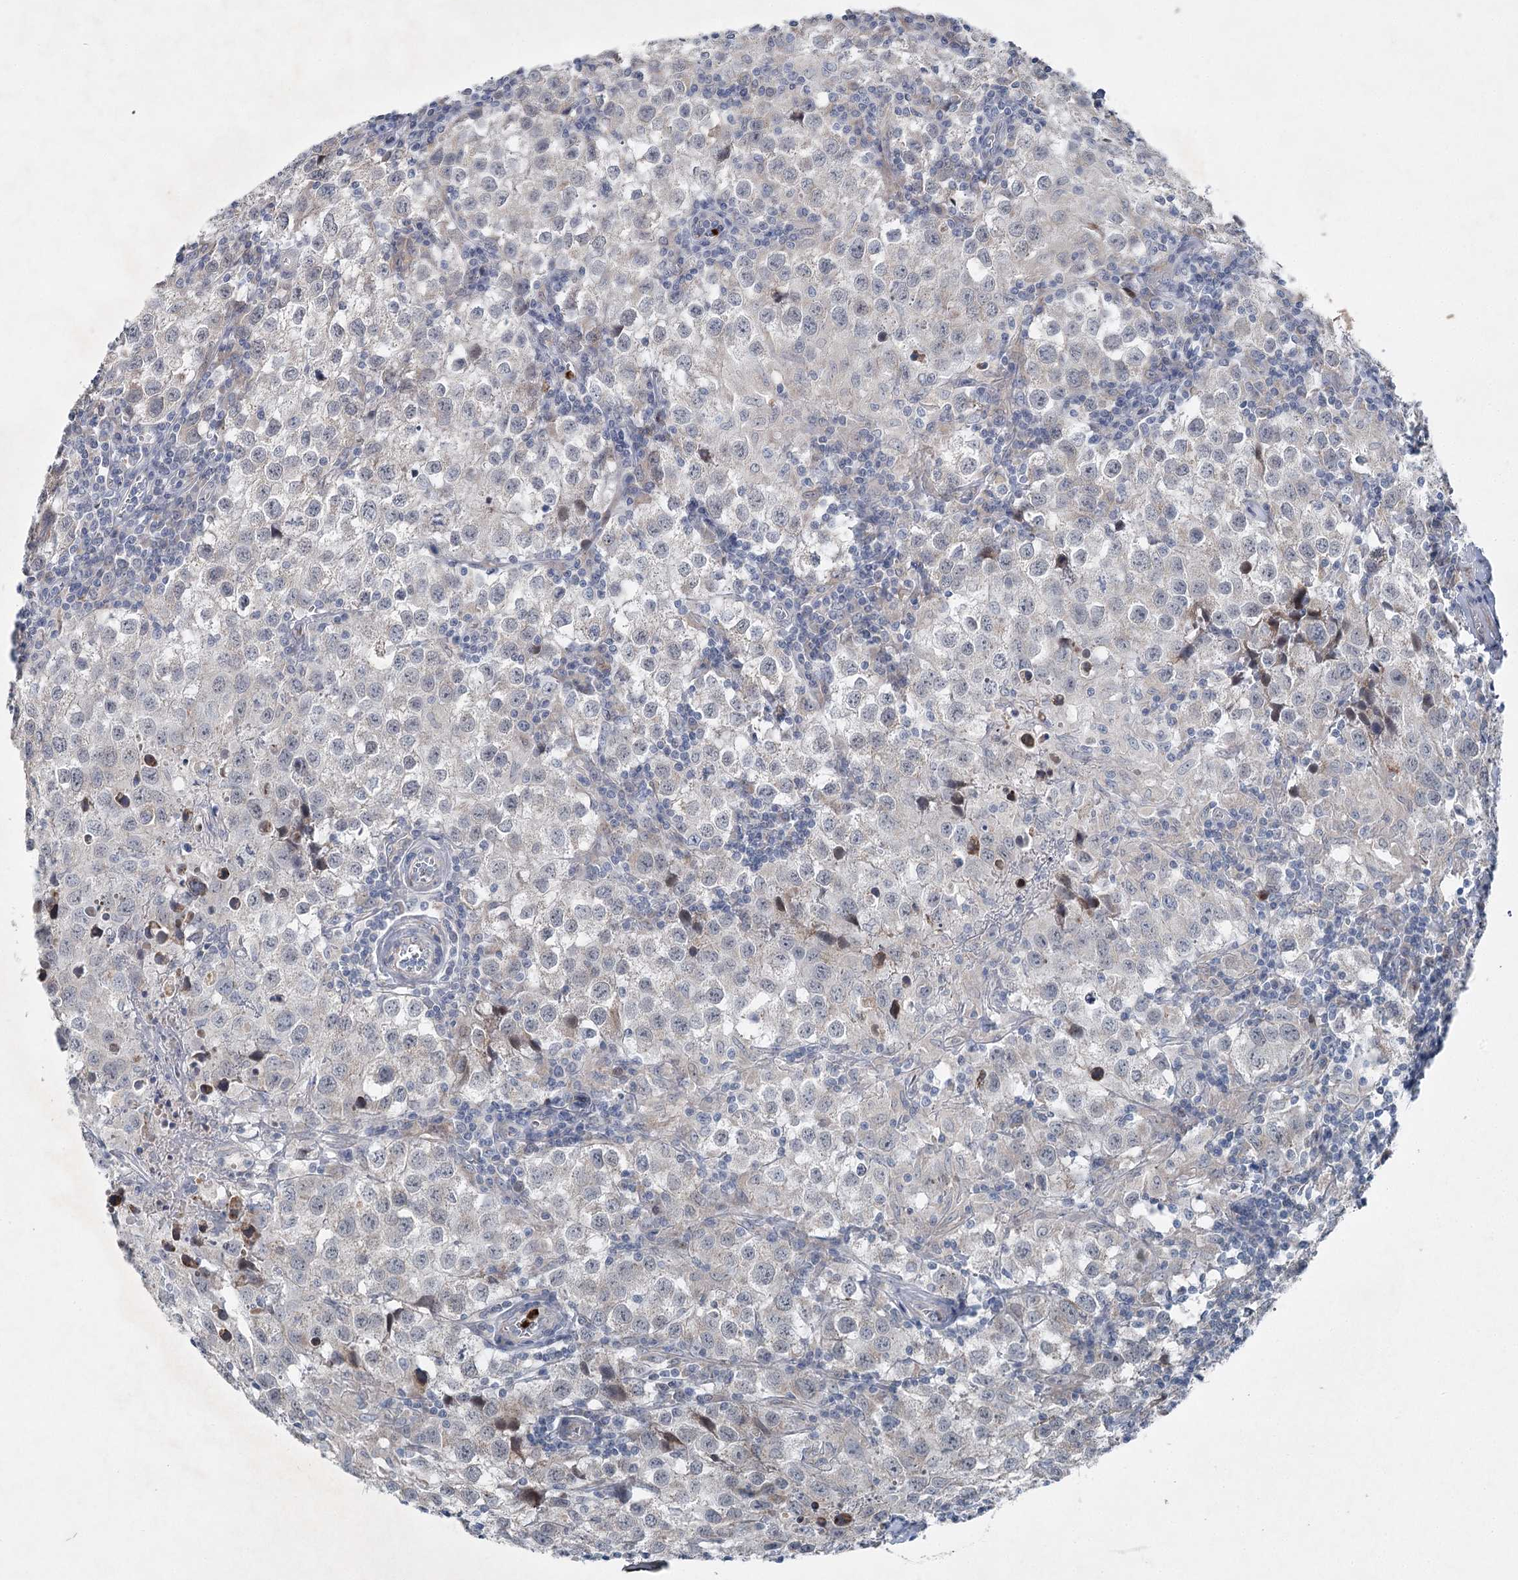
{"staining": {"intensity": "weak", "quantity": "<25%", "location": "cytoplasmic/membranous"}, "tissue": "testis cancer", "cell_type": "Tumor cells", "image_type": "cancer", "snomed": [{"axis": "morphology", "description": "Seminoma, NOS"}, {"axis": "morphology", "description": "Carcinoma, Embryonal, NOS"}, {"axis": "topography", "description": "Testis"}], "caption": "Tumor cells show no significant positivity in testis cancer (embryonal carcinoma).", "gene": "PLA2G12A", "patient": {"sex": "male", "age": 43}}